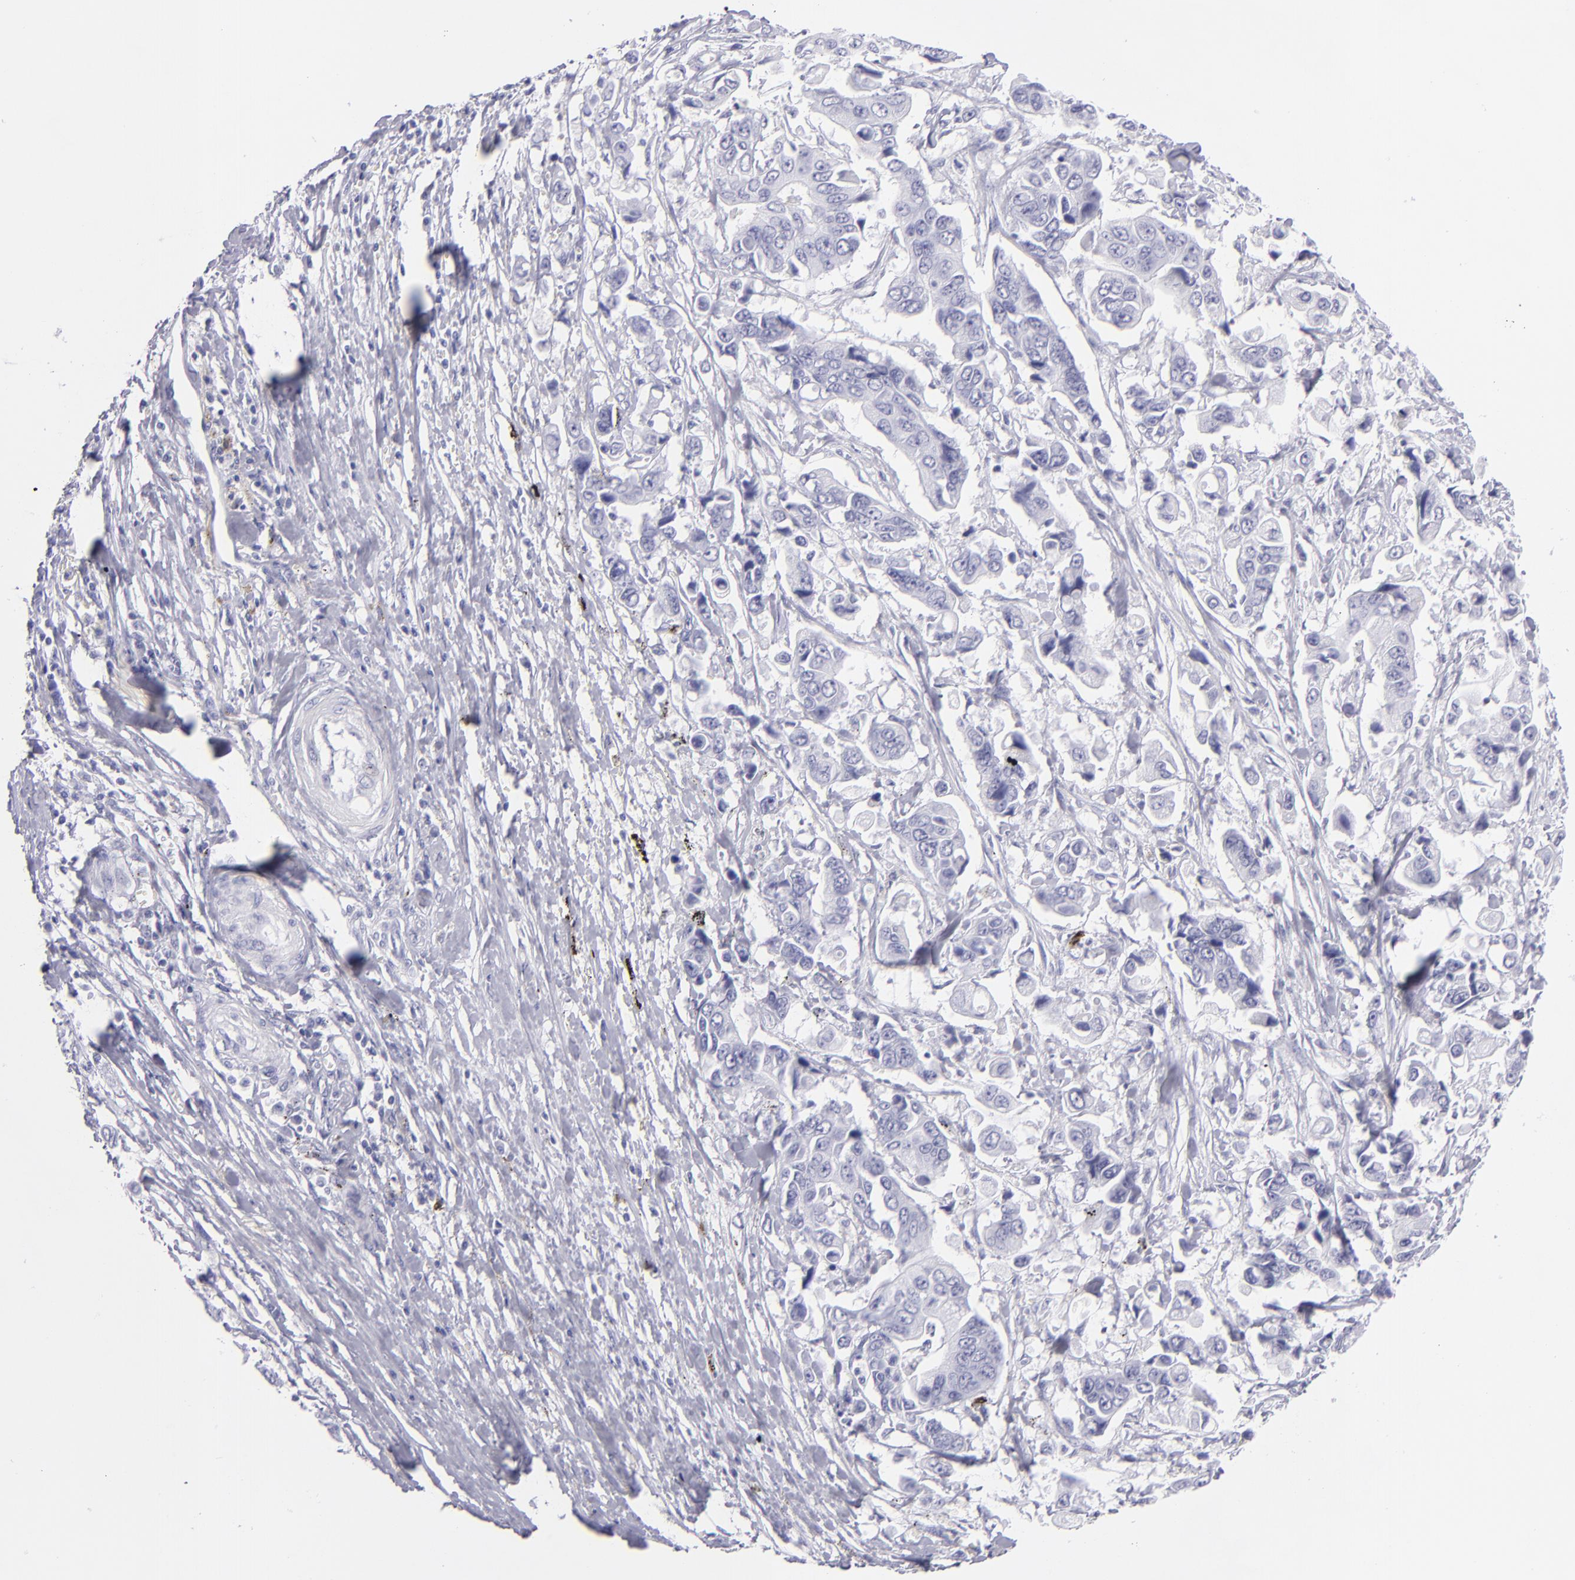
{"staining": {"intensity": "negative", "quantity": "none", "location": "none"}, "tissue": "stomach cancer", "cell_type": "Tumor cells", "image_type": "cancer", "snomed": [{"axis": "morphology", "description": "Adenocarcinoma, NOS"}, {"axis": "topography", "description": "Stomach, upper"}], "caption": "Micrograph shows no protein positivity in tumor cells of adenocarcinoma (stomach) tissue.", "gene": "PVALB", "patient": {"sex": "male", "age": 80}}